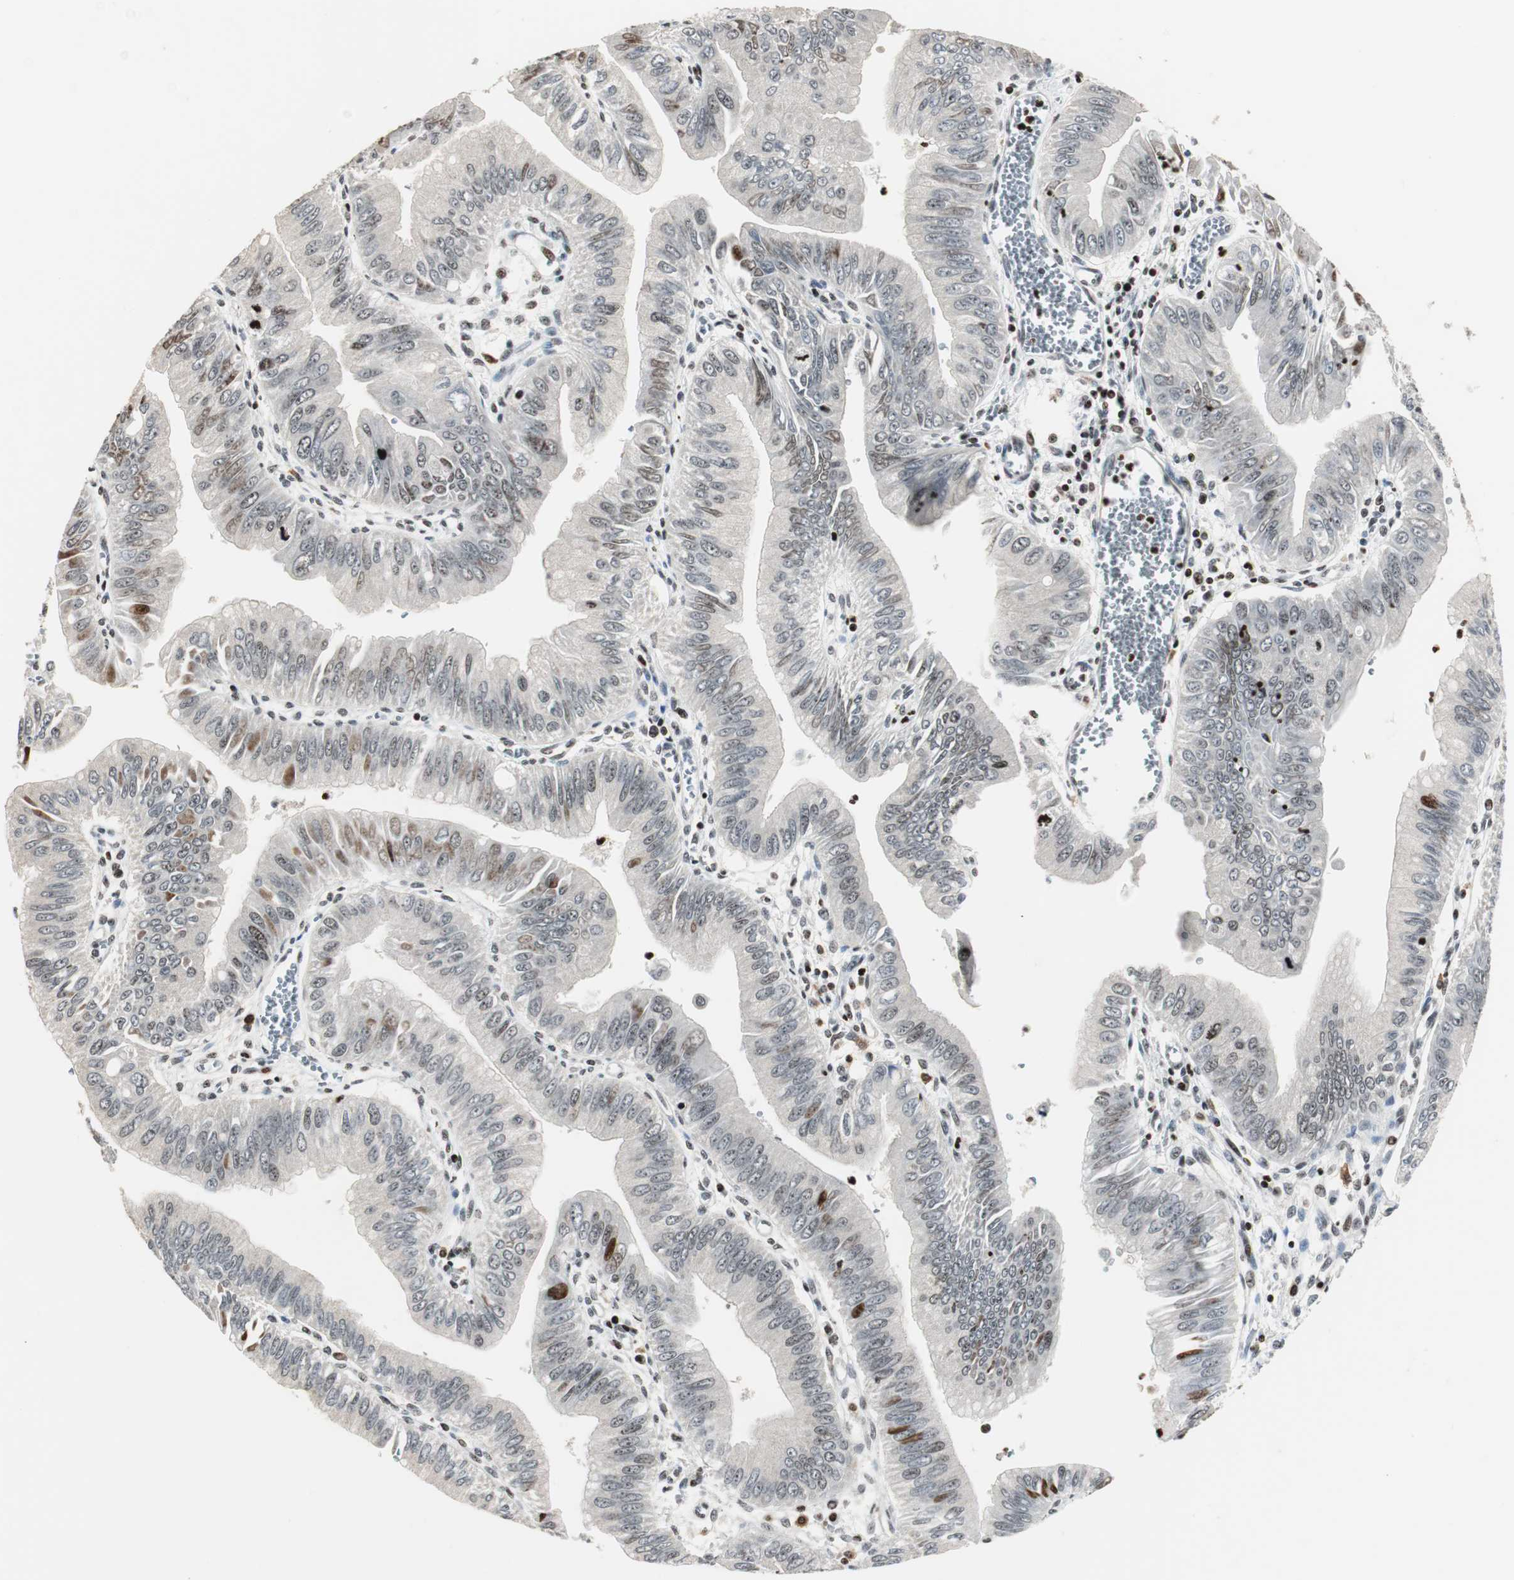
{"staining": {"intensity": "strong", "quantity": "<25%", "location": "nuclear"}, "tissue": "pancreatic cancer", "cell_type": "Tumor cells", "image_type": "cancer", "snomed": [{"axis": "morphology", "description": "Normal tissue, NOS"}, {"axis": "topography", "description": "Lymph node"}], "caption": "A brown stain shows strong nuclear positivity of a protein in pancreatic cancer tumor cells. The staining was performed using DAB (3,3'-diaminobenzidine) to visualize the protein expression in brown, while the nuclei were stained in blue with hematoxylin (Magnification: 20x).", "gene": "PAXIP1", "patient": {"sex": "male", "age": 50}}